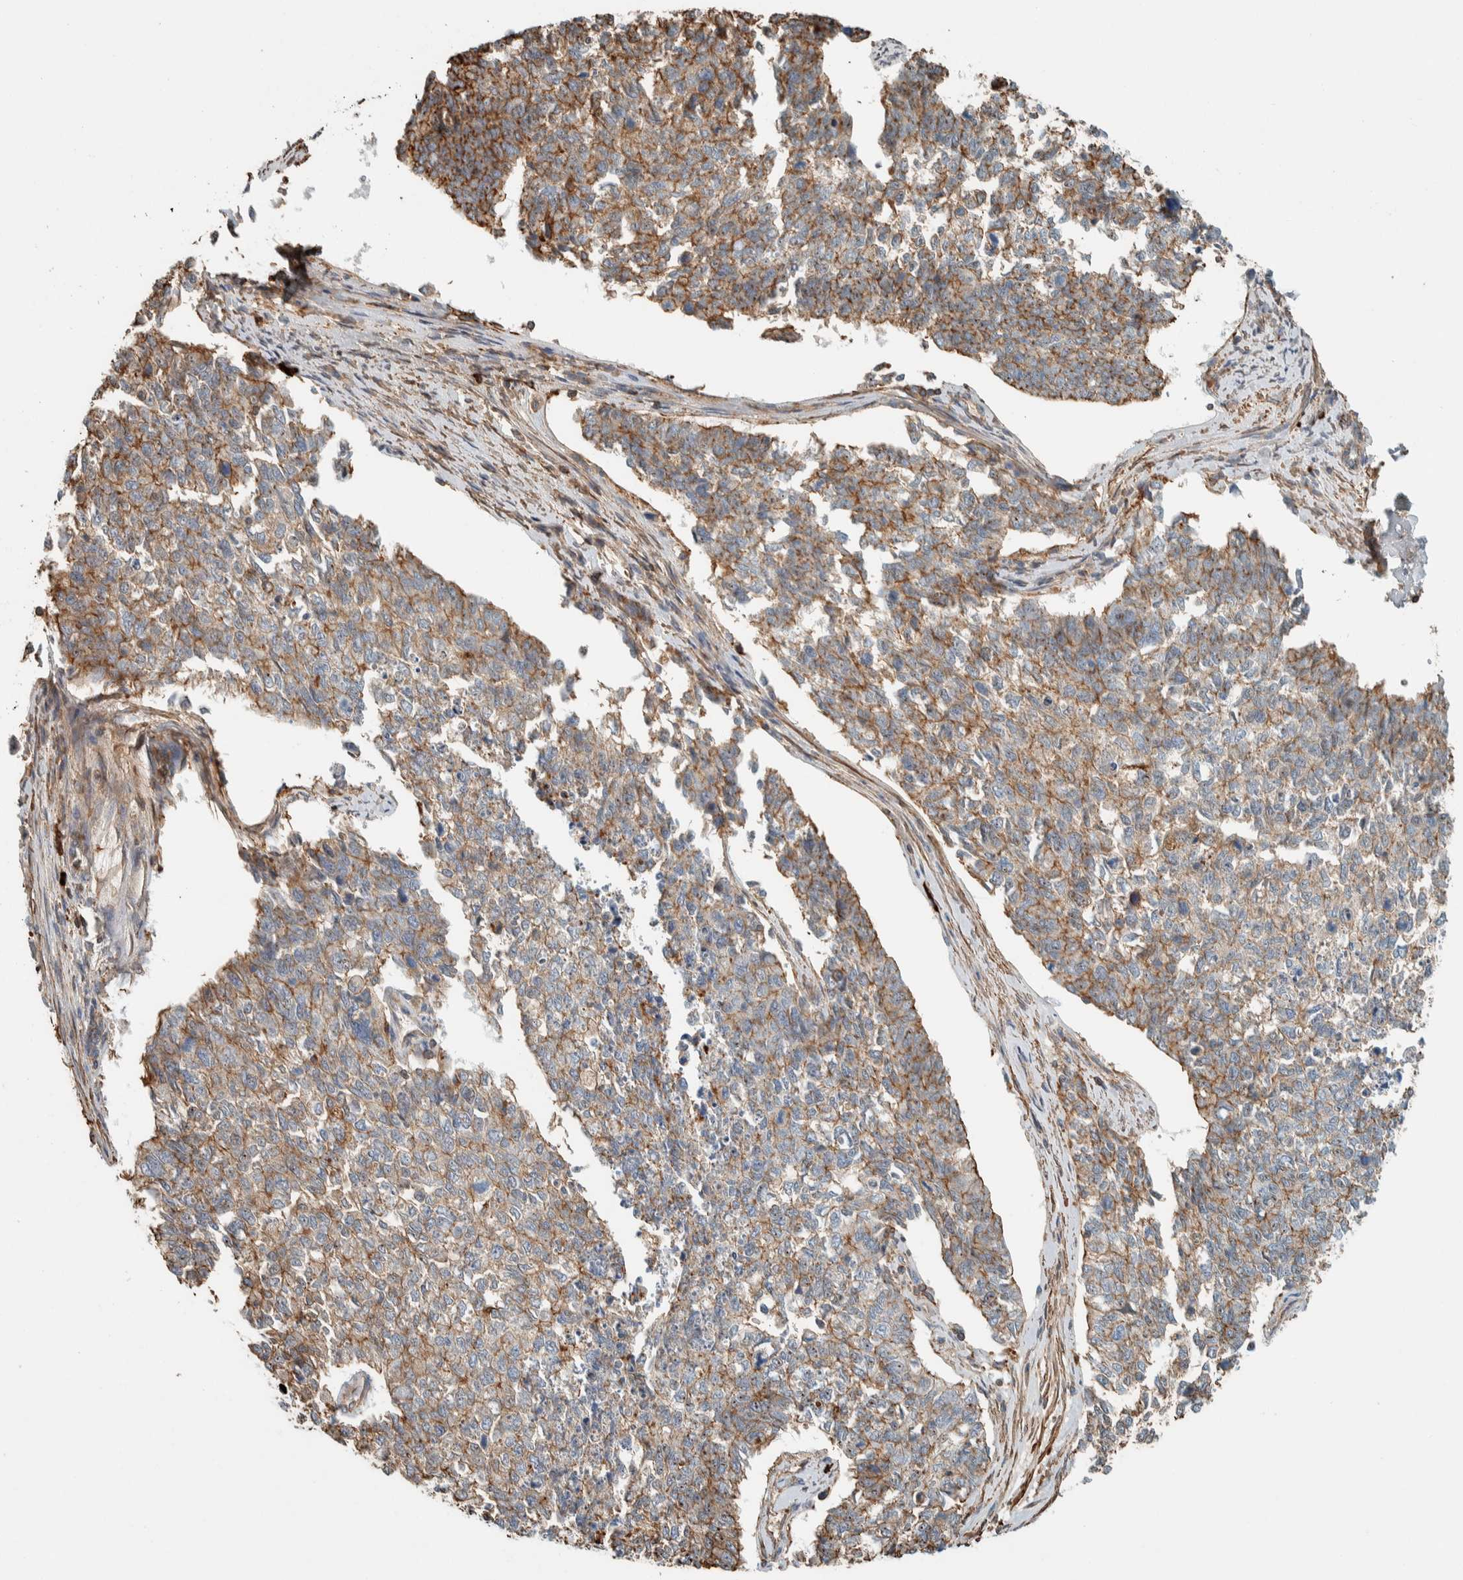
{"staining": {"intensity": "moderate", "quantity": ">75%", "location": "cytoplasmic/membranous"}, "tissue": "cervical cancer", "cell_type": "Tumor cells", "image_type": "cancer", "snomed": [{"axis": "morphology", "description": "Squamous cell carcinoma, NOS"}, {"axis": "topography", "description": "Cervix"}], "caption": "An image showing moderate cytoplasmic/membranous staining in approximately >75% of tumor cells in cervical squamous cell carcinoma, as visualized by brown immunohistochemical staining.", "gene": "CTBP2", "patient": {"sex": "female", "age": 63}}